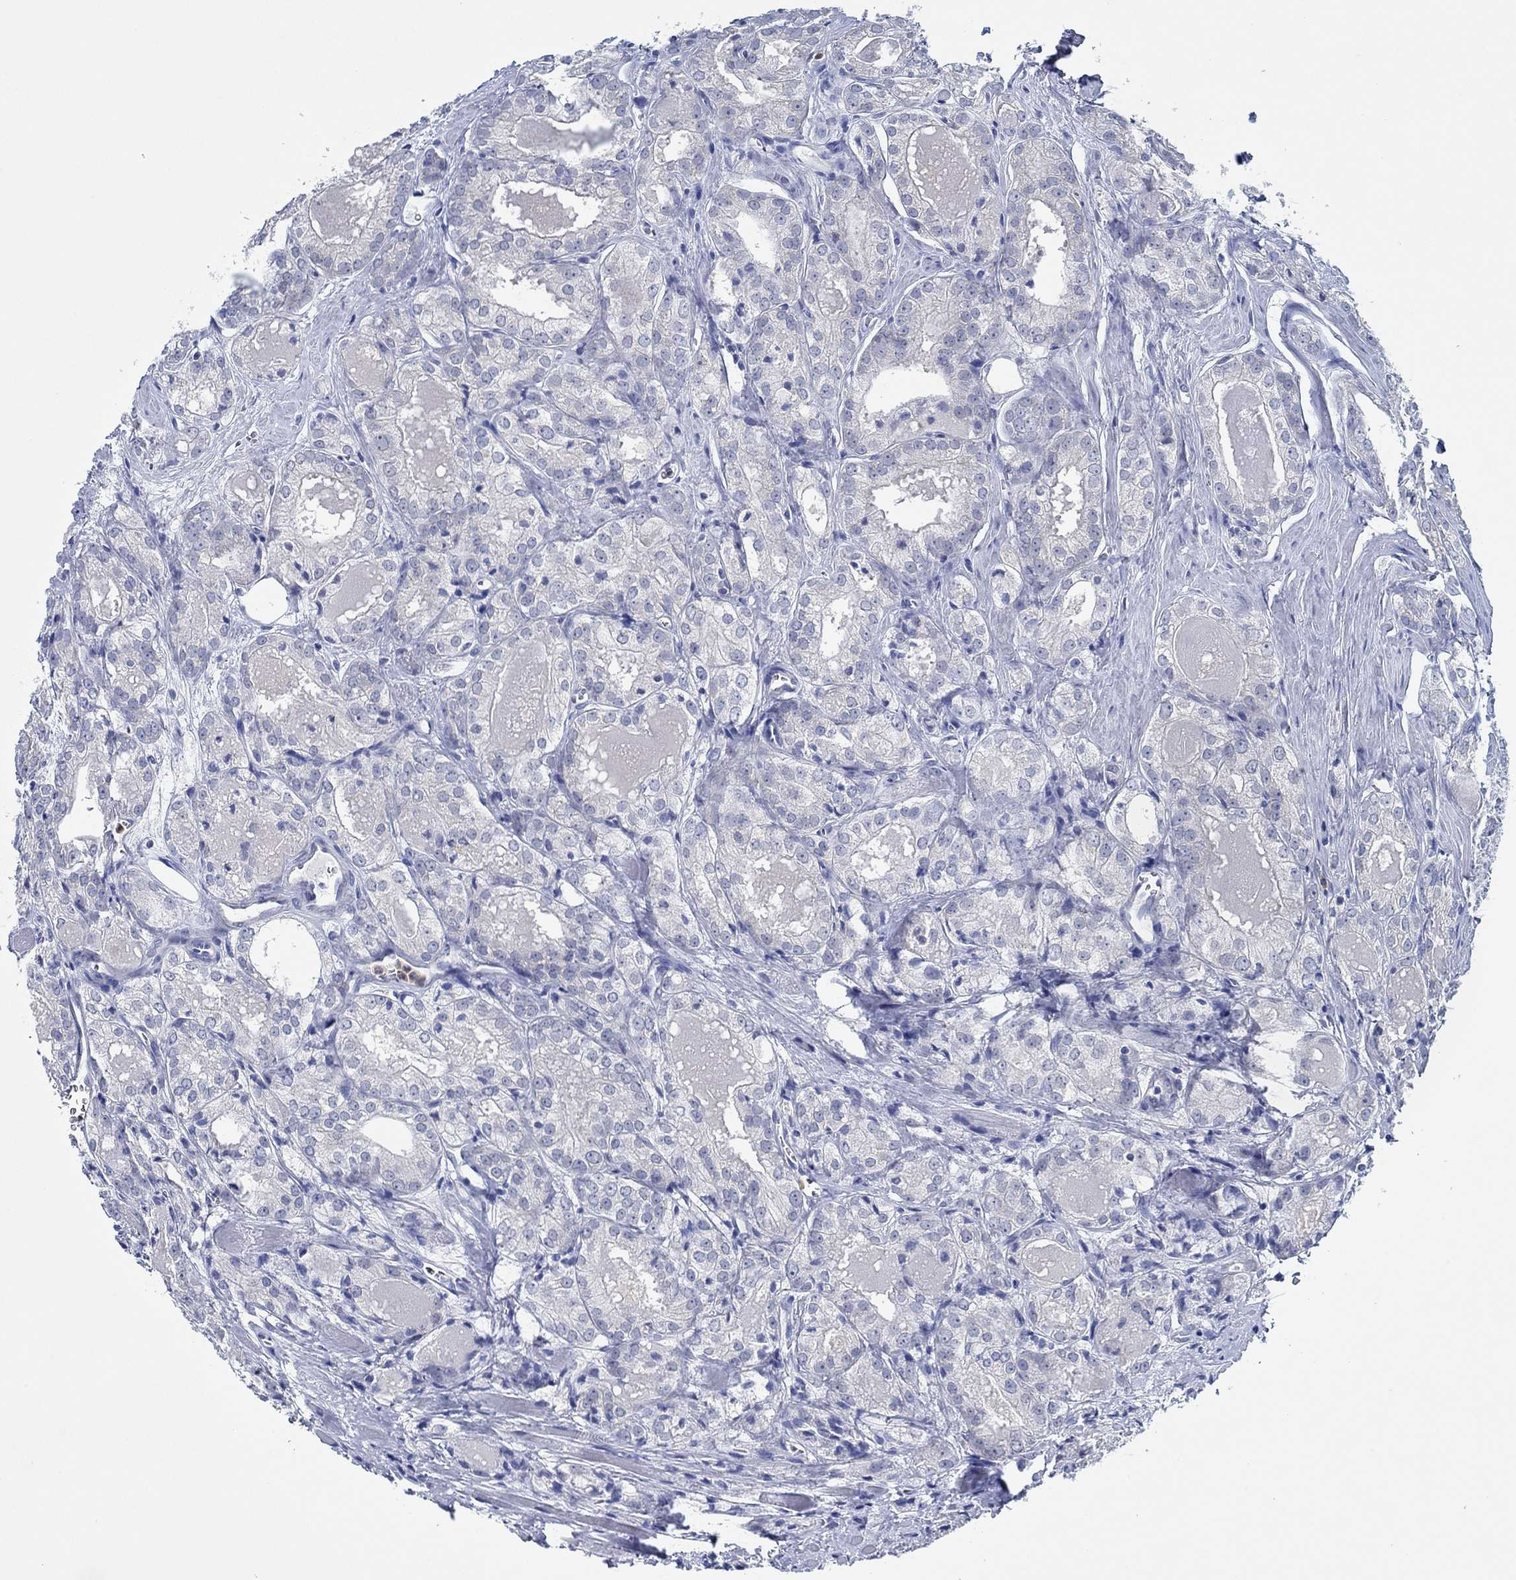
{"staining": {"intensity": "negative", "quantity": "none", "location": "none"}, "tissue": "prostate cancer", "cell_type": "Tumor cells", "image_type": "cancer", "snomed": [{"axis": "morphology", "description": "Adenocarcinoma, NOS"}, {"axis": "morphology", "description": "Adenocarcinoma, High grade"}, {"axis": "topography", "description": "Prostate"}], "caption": "High power microscopy photomicrograph of an immunohistochemistry micrograph of prostate cancer (adenocarcinoma), revealing no significant expression in tumor cells.", "gene": "ZNF671", "patient": {"sex": "male", "age": 70}}